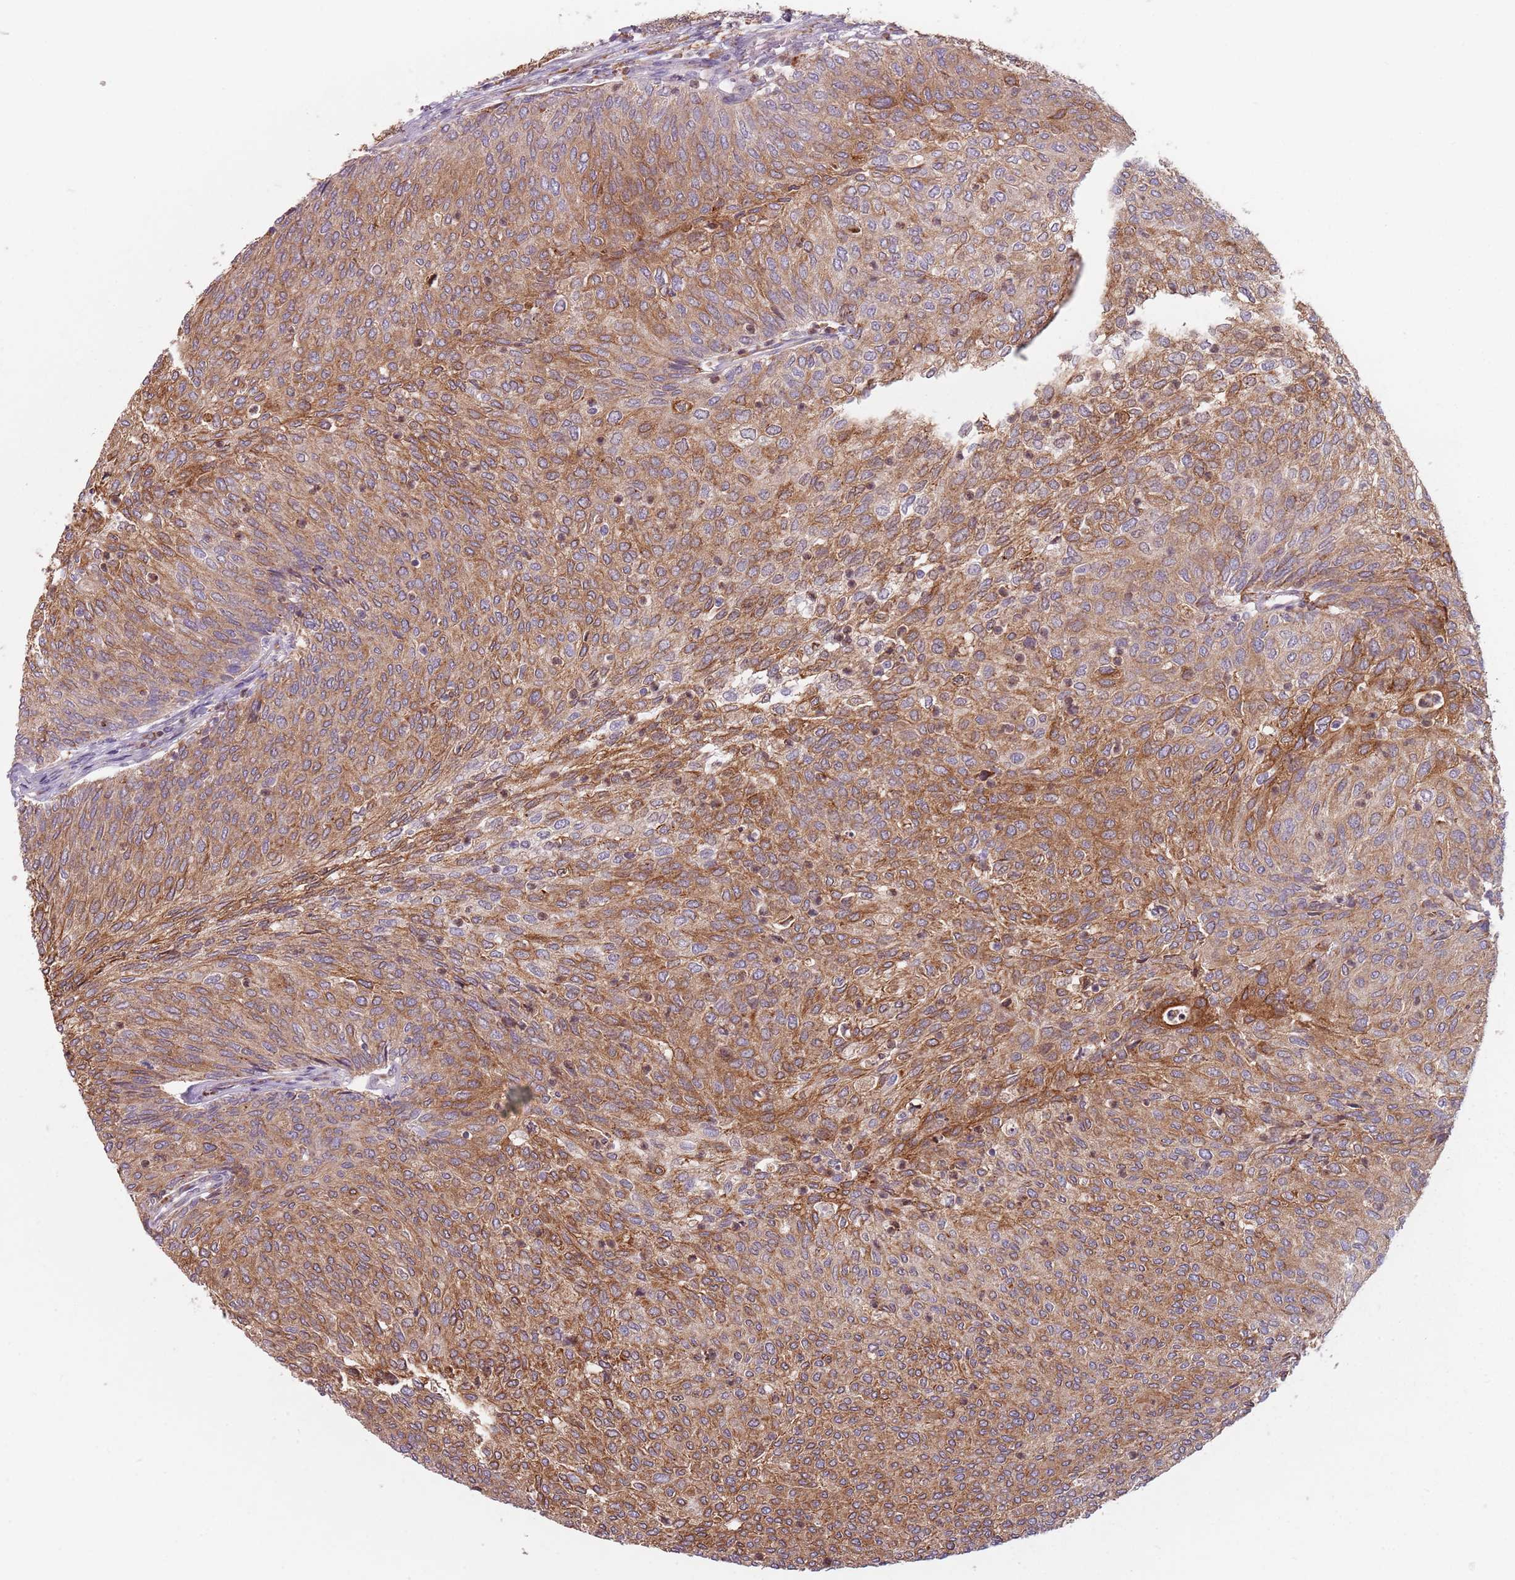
{"staining": {"intensity": "moderate", "quantity": ">75%", "location": "cytoplasmic/membranous"}, "tissue": "urothelial cancer", "cell_type": "Tumor cells", "image_type": "cancer", "snomed": [{"axis": "morphology", "description": "Urothelial carcinoma, Low grade"}, {"axis": "topography", "description": "Urinary bladder"}], "caption": "Immunohistochemistry (DAB) staining of urothelial cancer exhibits moderate cytoplasmic/membranous protein expression in approximately >75% of tumor cells.", "gene": "RPS9", "patient": {"sex": "female", "age": 79}}